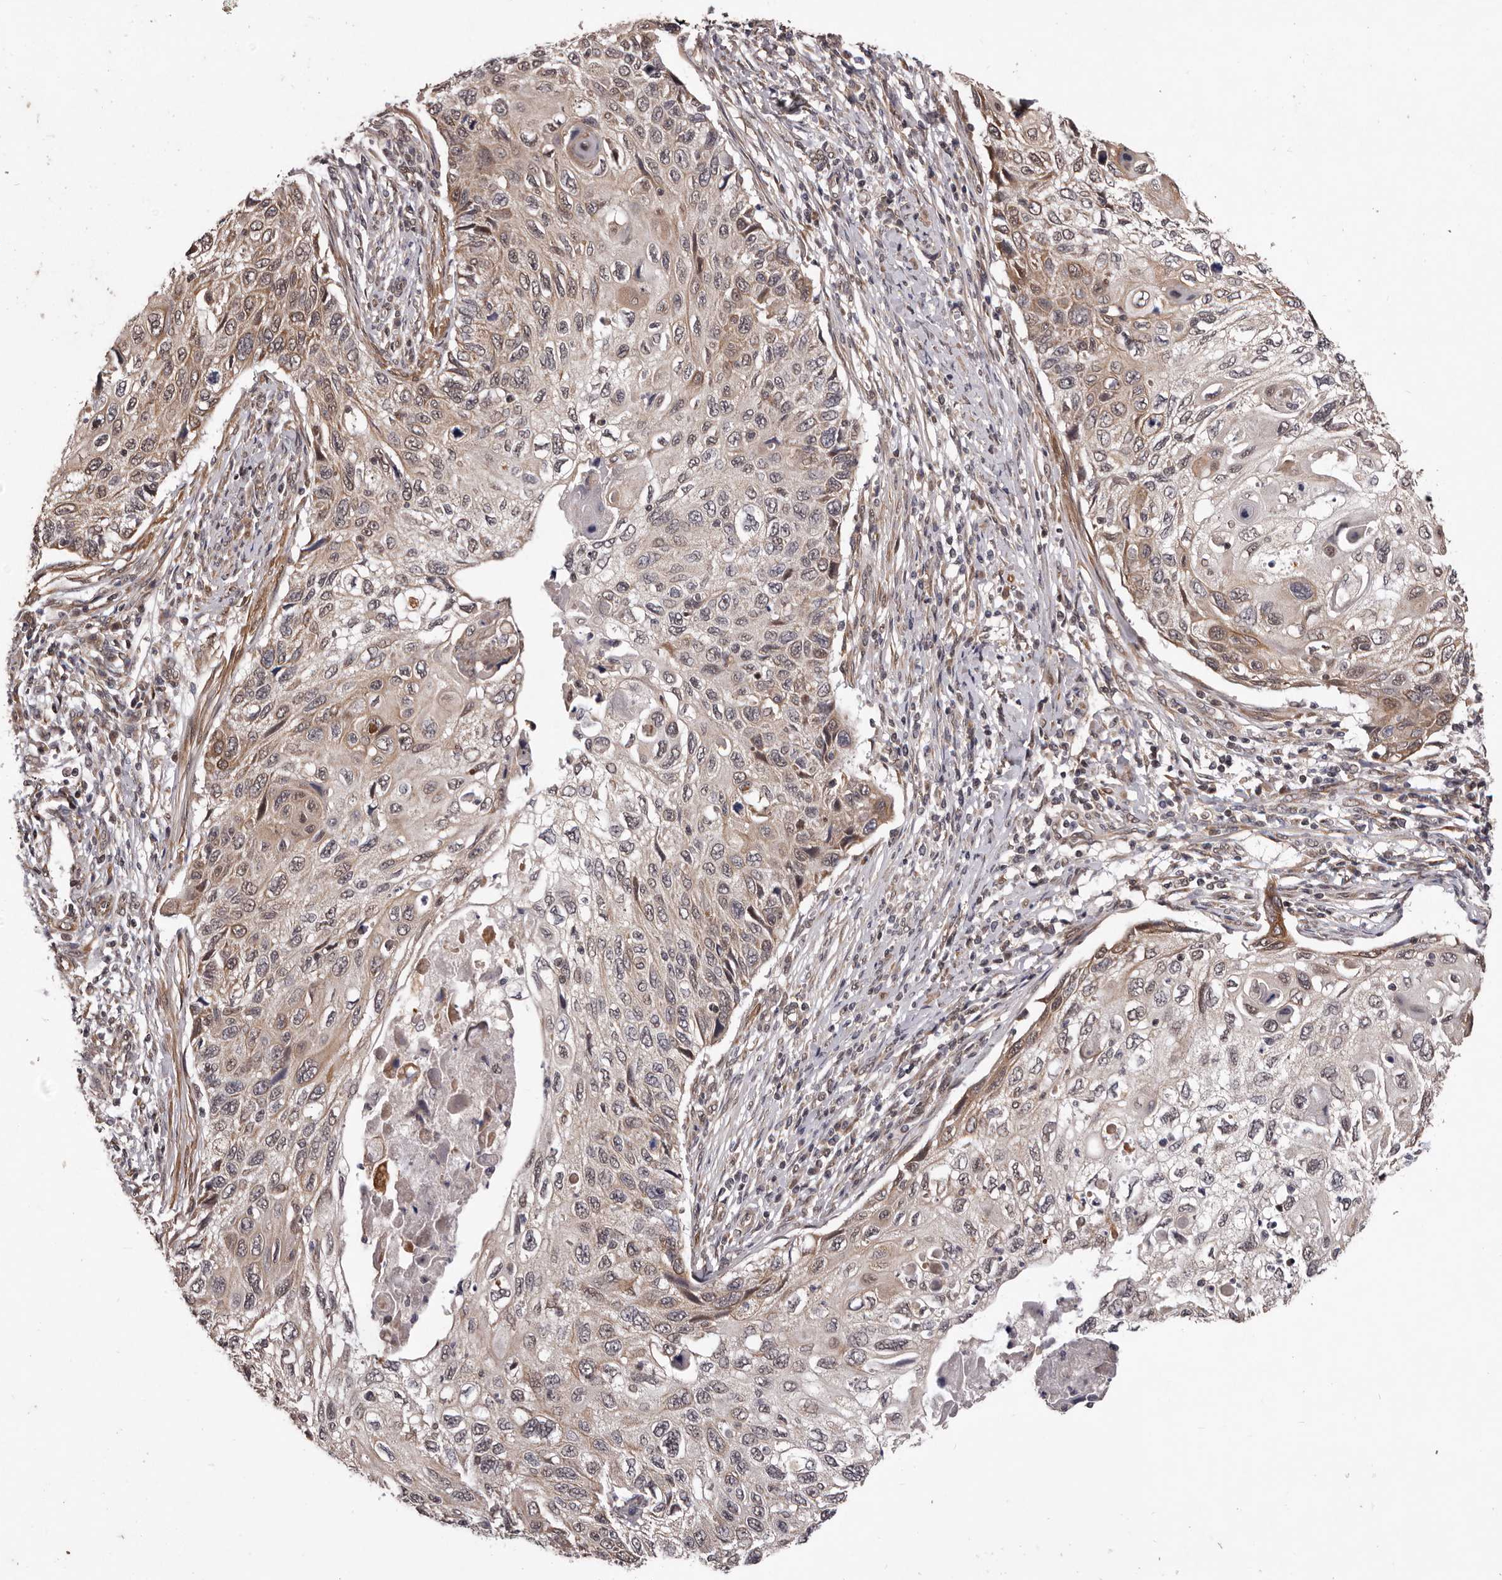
{"staining": {"intensity": "weak", "quantity": "25%-75%", "location": "cytoplasmic/membranous"}, "tissue": "cervical cancer", "cell_type": "Tumor cells", "image_type": "cancer", "snomed": [{"axis": "morphology", "description": "Squamous cell carcinoma, NOS"}, {"axis": "topography", "description": "Cervix"}], "caption": "Tumor cells reveal low levels of weak cytoplasmic/membranous expression in approximately 25%-75% of cells in cervical squamous cell carcinoma.", "gene": "CELF3", "patient": {"sex": "female", "age": 70}}